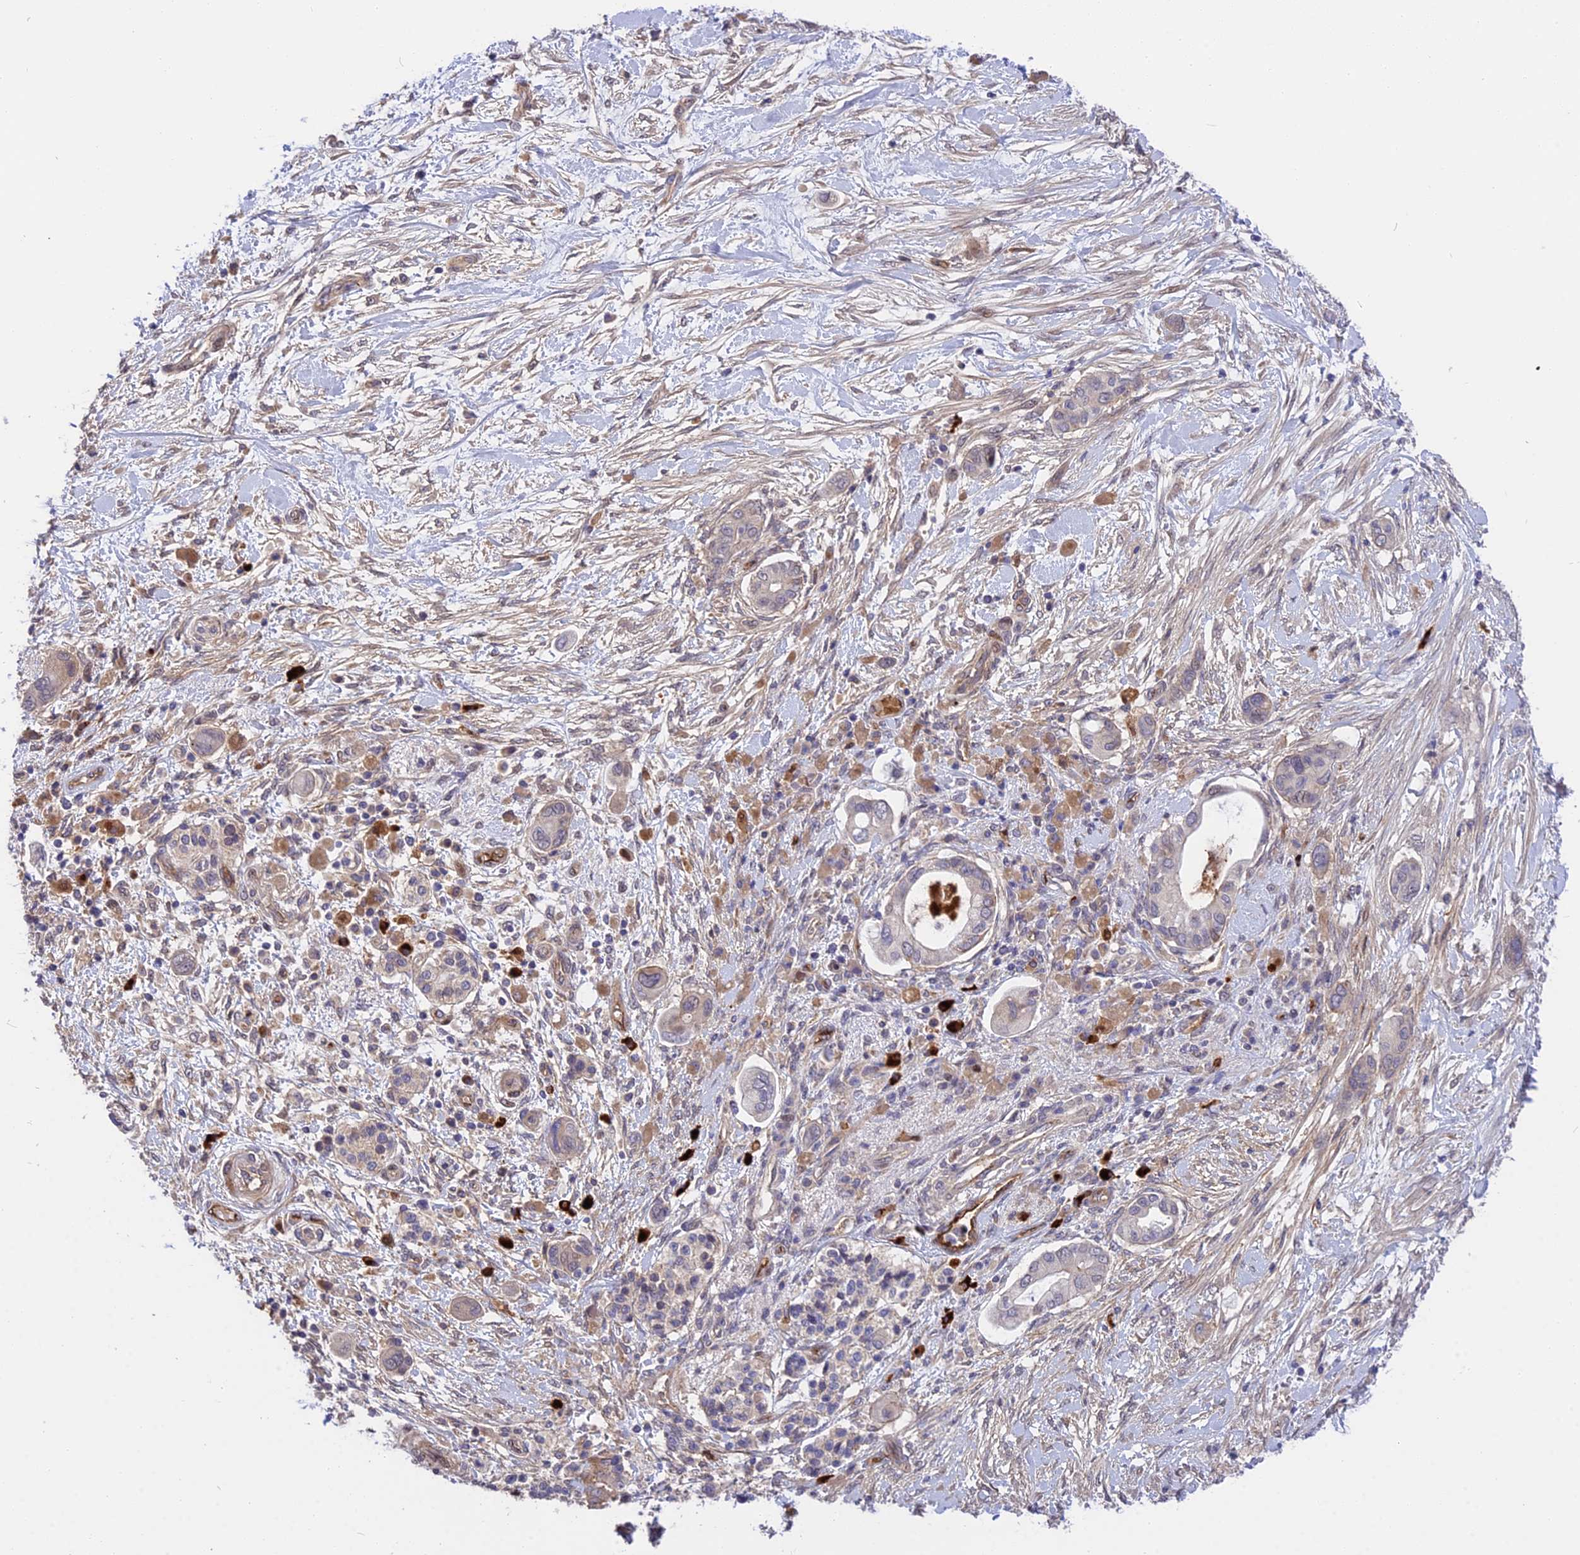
{"staining": {"intensity": "negative", "quantity": "none", "location": "none"}, "tissue": "pancreatic cancer", "cell_type": "Tumor cells", "image_type": "cancer", "snomed": [{"axis": "morphology", "description": "Adenocarcinoma, NOS"}, {"axis": "topography", "description": "Pancreas"}], "caption": "Tumor cells show no significant protein expression in pancreatic cancer. (IHC, brightfield microscopy, high magnification).", "gene": "MFSD2A", "patient": {"sex": "male", "age": 68}}